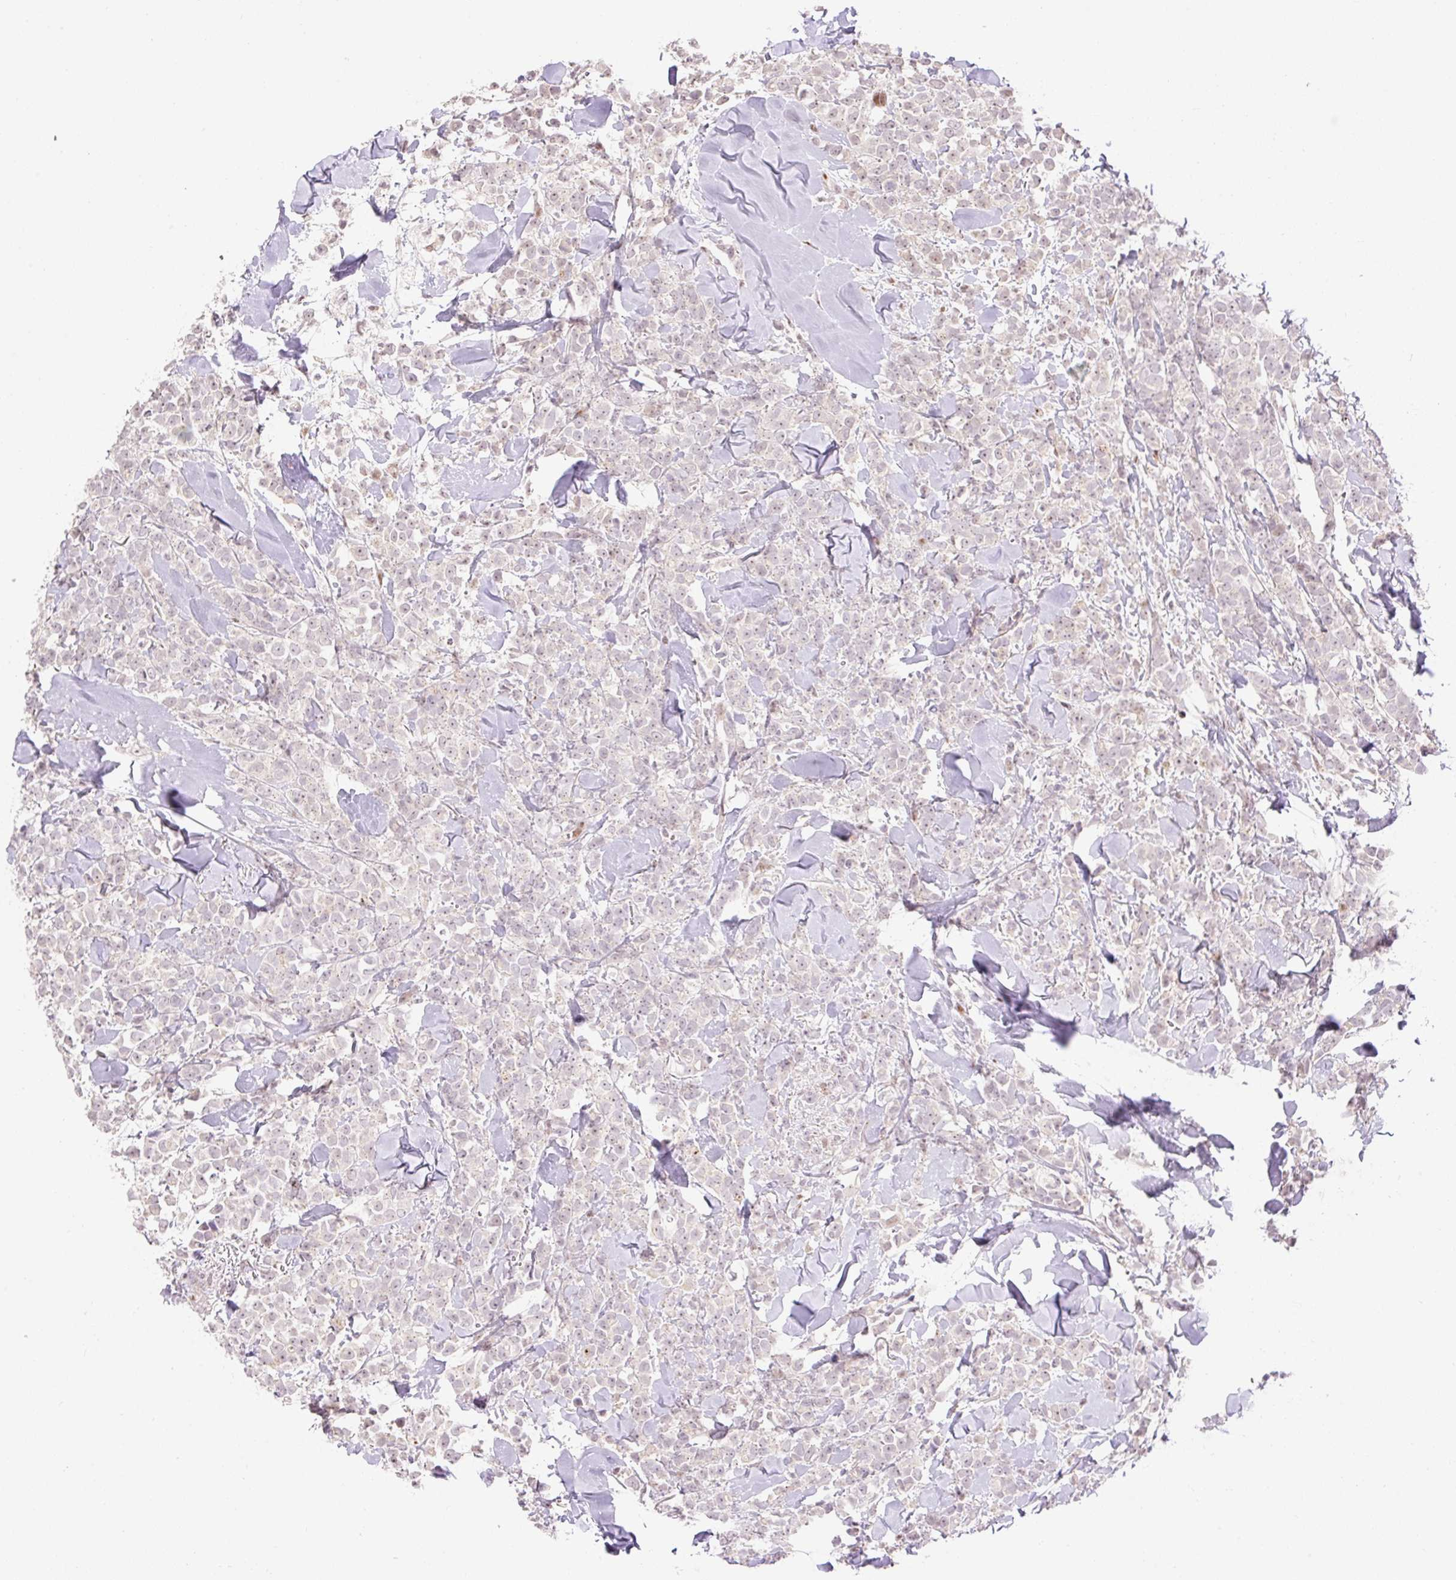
{"staining": {"intensity": "weak", "quantity": "<25%", "location": "nuclear"}, "tissue": "breast cancer", "cell_type": "Tumor cells", "image_type": "cancer", "snomed": [{"axis": "morphology", "description": "Lobular carcinoma"}, {"axis": "topography", "description": "Breast"}], "caption": "Breast lobular carcinoma was stained to show a protein in brown. There is no significant expression in tumor cells. Brightfield microscopy of immunohistochemistry (IHC) stained with DAB (brown) and hematoxylin (blue), captured at high magnification.", "gene": "RIPPLY3", "patient": {"sex": "female", "age": 91}}